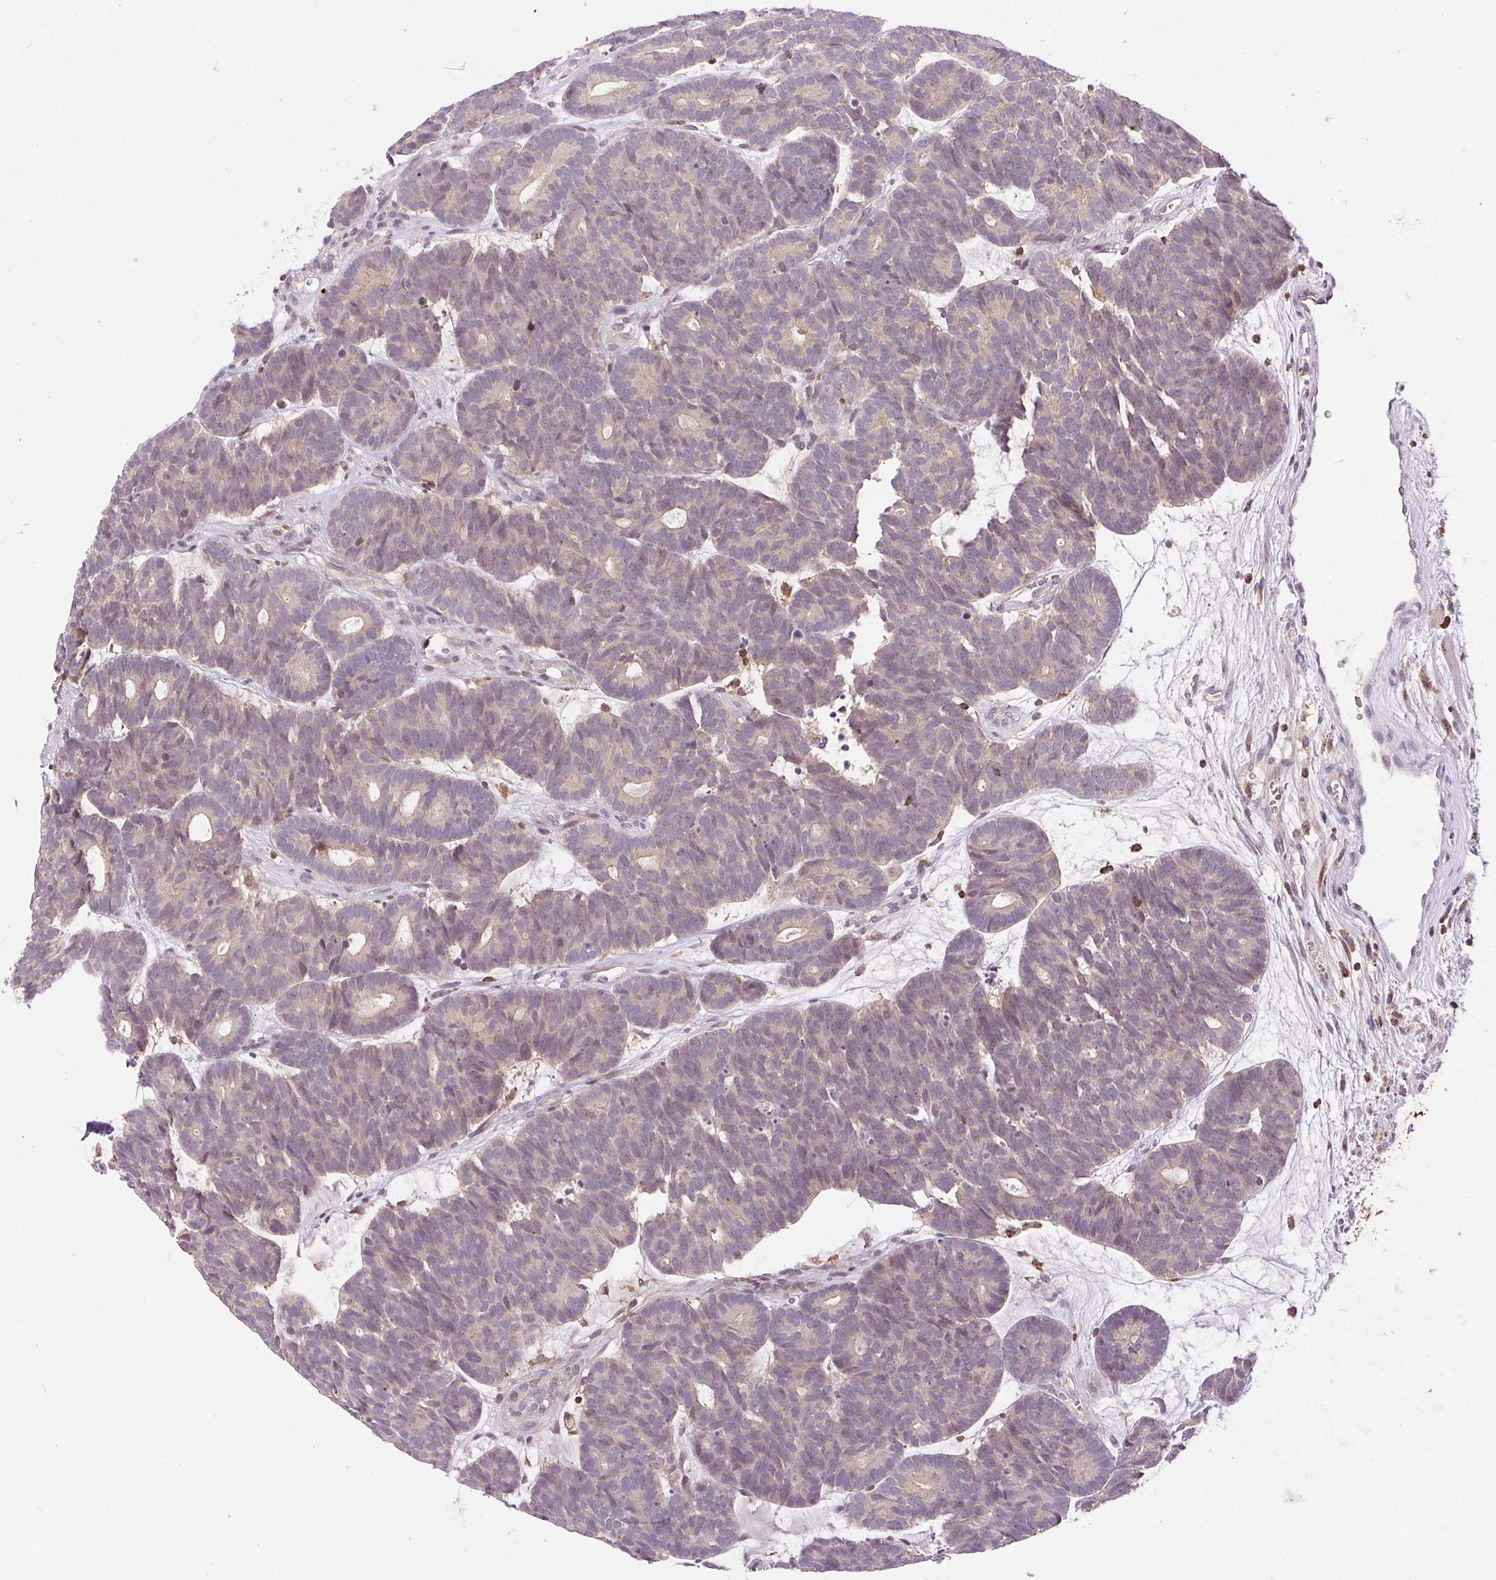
{"staining": {"intensity": "weak", "quantity": ">75%", "location": "cytoplasmic/membranous,nuclear"}, "tissue": "head and neck cancer", "cell_type": "Tumor cells", "image_type": "cancer", "snomed": [{"axis": "morphology", "description": "Adenocarcinoma, NOS"}, {"axis": "topography", "description": "Head-Neck"}], "caption": "Protein positivity by immunohistochemistry (IHC) demonstrates weak cytoplasmic/membranous and nuclear expression in approximately >75% of tumor cells in head and neck cancer (adenocarcinoma).", "gene": "CARD11", "patient": {"sex": "female", "age": 81}}